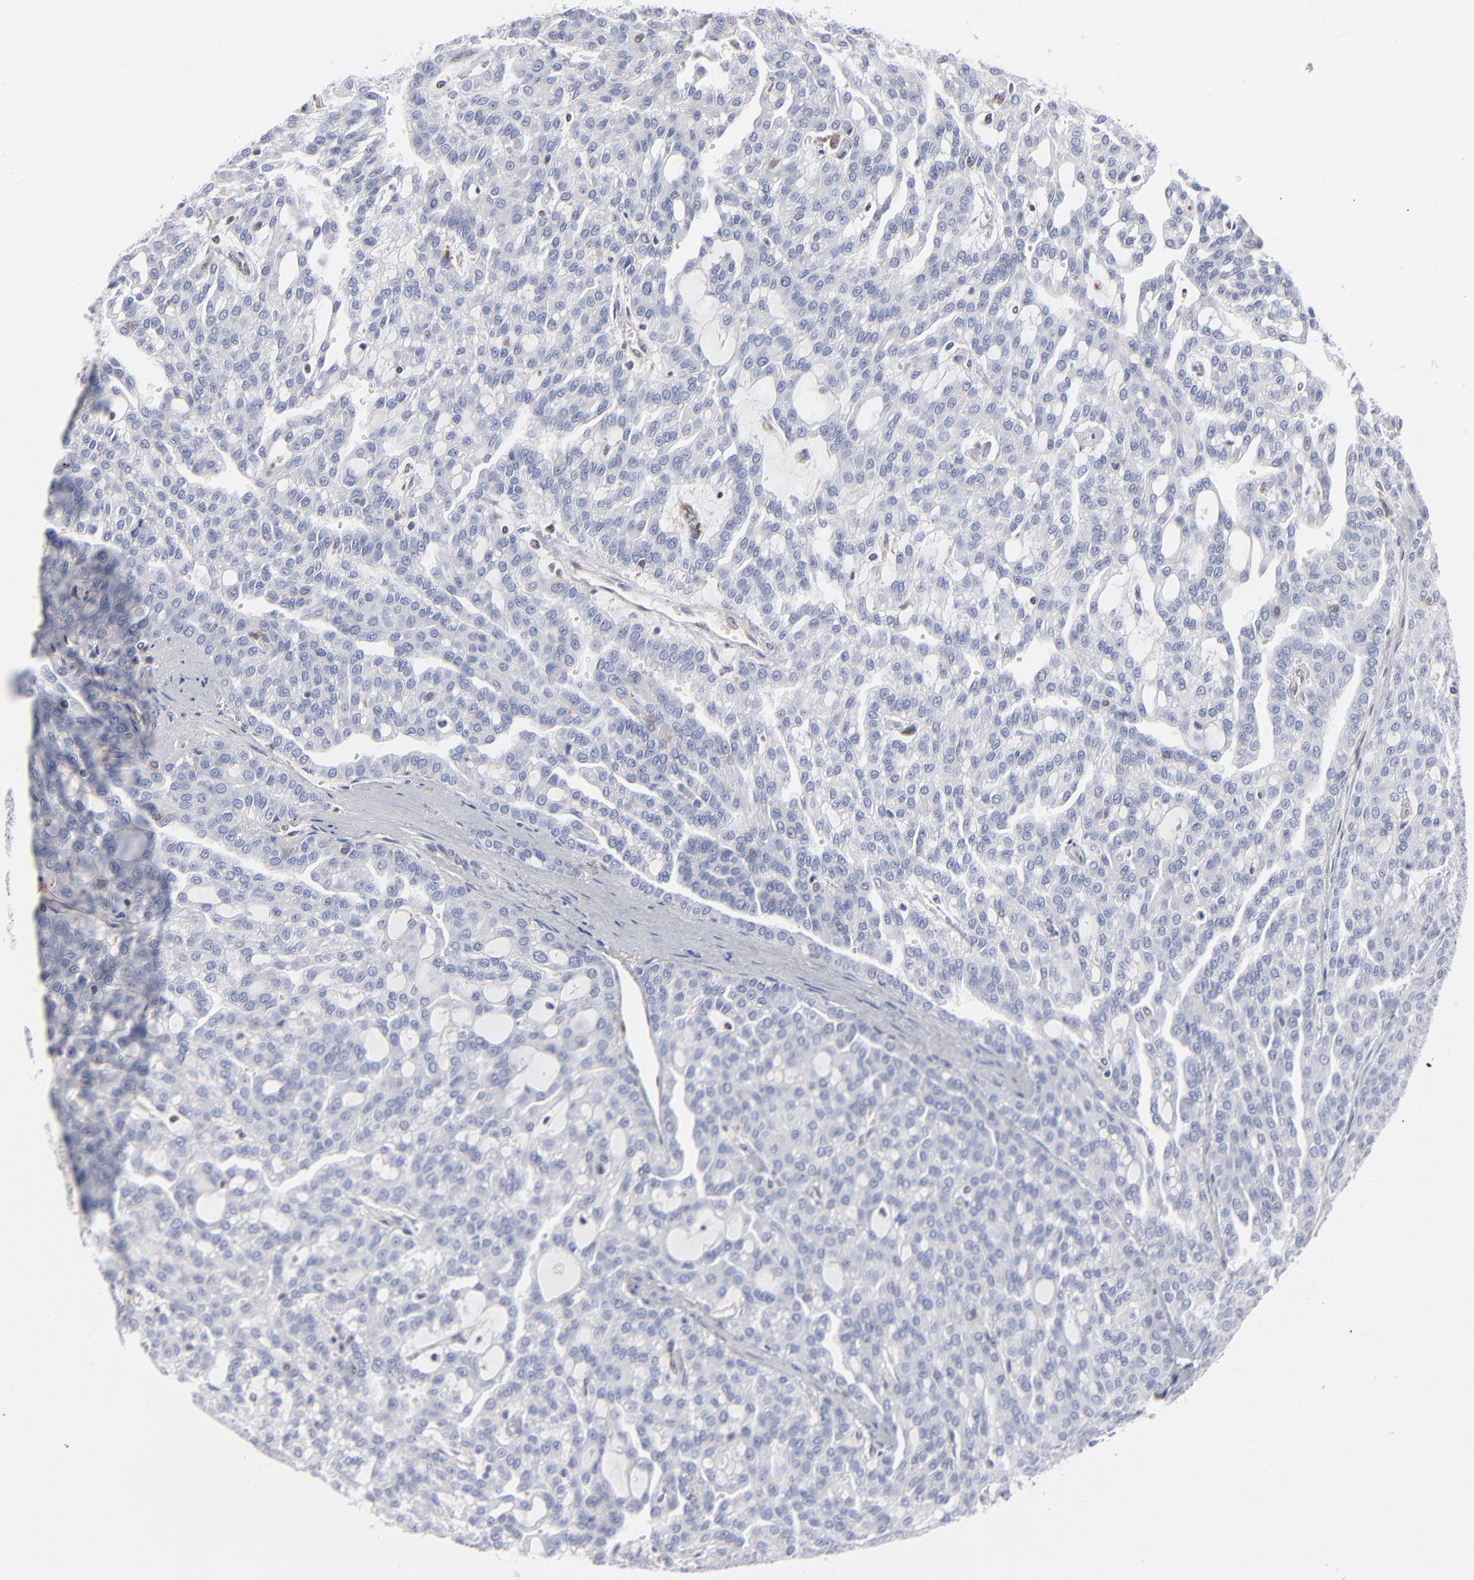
{"staining": {"intensity": "negative", "quantity": "none", "location": "none"}, "tissue": "renal cancer", "cell_type": "Tumor cells", "image_type": "cancer", "snomed": [{"axis": "morphology", "description": "Adenocarcinoma, NOS"}, {"axis": "topography", "description": "Kidney"}], "caption": "The immunohistochemistry histopathology image has no significant positivity in tumor cells of renal adenocarcinoma tissue.", "gene": "ARRB1", "patient": {"sex": "male", "age": 63}}